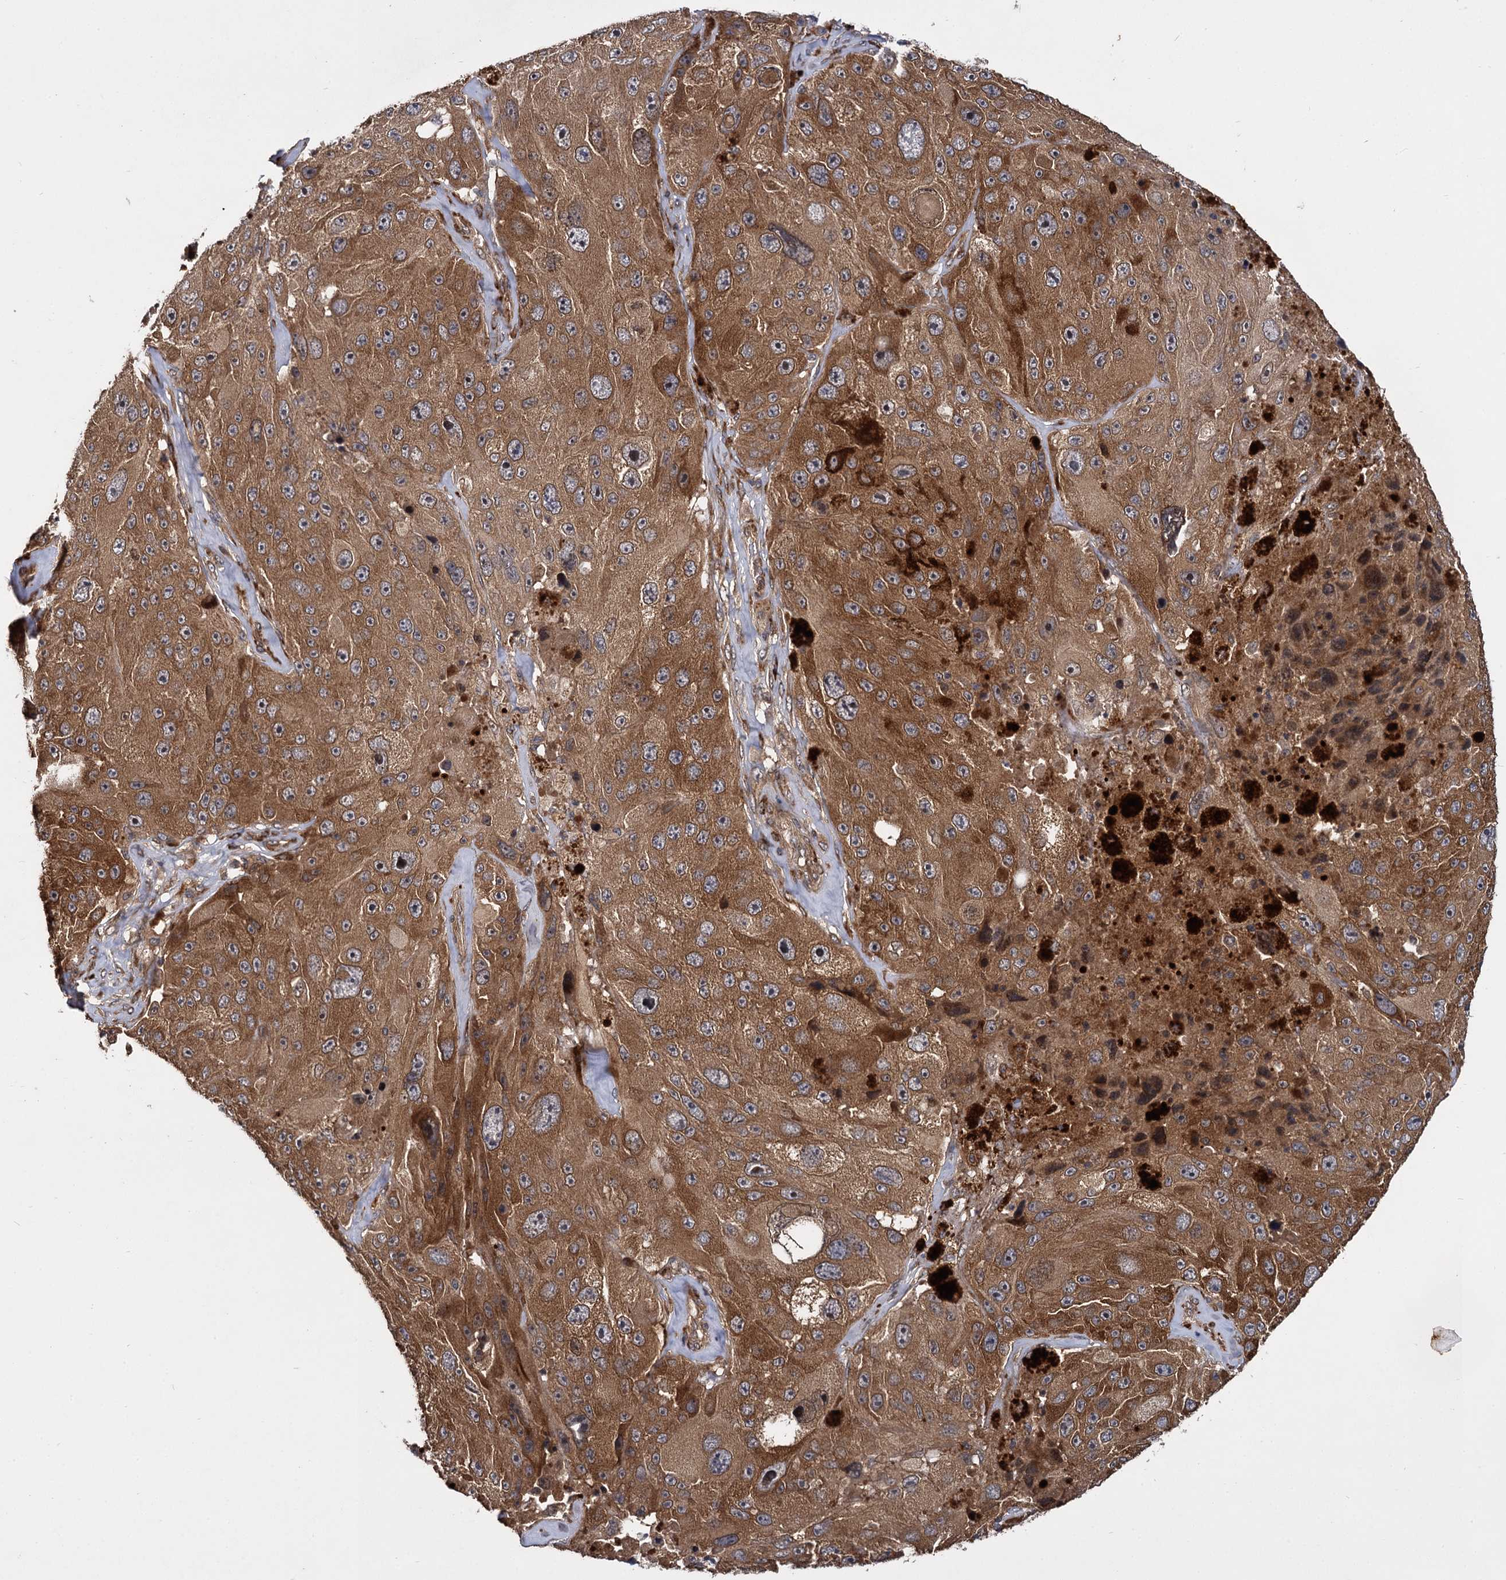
{"staining": {"intensity": "strong", "quantity": ">75%", "location": "cytoplasmic/membranous"}, "tissue": "melanoma", "cell_type": "Tumor cells", "image_type": "cancer", "snomed": [{"axis": "morphology", "description": "Malignant melanoma, Metastatic site"}, {"axis": "topography", "description": "Lymph node"}], "caption": "Protein staining of melanoma tissue exhibits strong cytoplasmic/membranous expression in about >75% of tumor cells.", "gene": "INPPL1", "patient": {"sex": "male", "age": 62}}